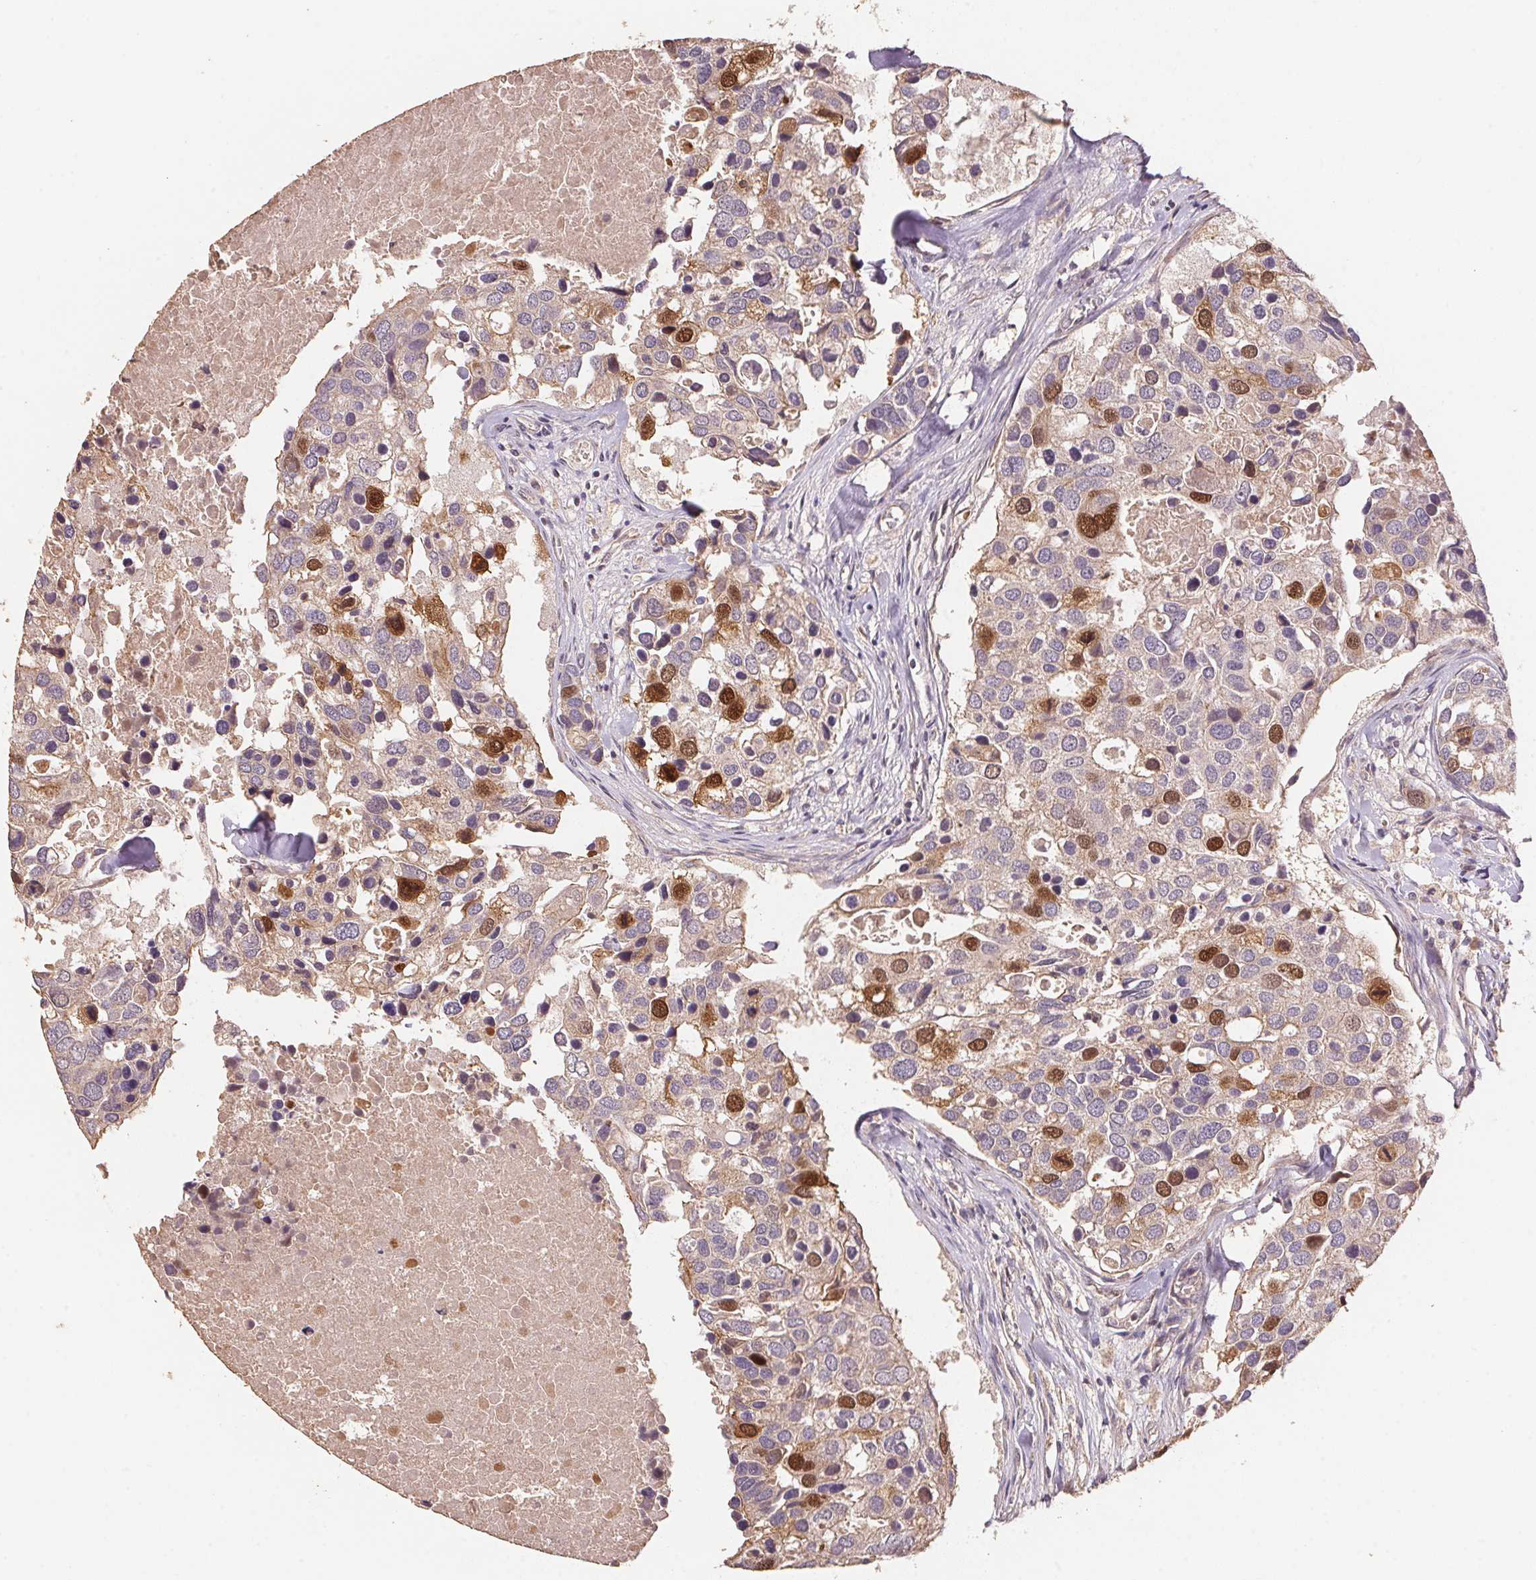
{"staining": {"intensity": "strong", "quantity": "<25%", "location": "nuclear"}, "tissue": "breast cancer", "cell_type": "Tumor cells", "image_type": "cancer", "snomed": [{"axis": "morphology", "description": "Duct carcinoma"}, {"axis": "topography", "description": "Breast"}], "caption": "Immunohistochemical staining of human intraductal carcinoma (breast) displays medium levels of strong nuclear protein expression in about <25% of tumor cells. (DAB IHC, brown staining for protein, blue staining for nuclei).", "gene": "CENPF", "patient": {"sex": "female", "age": 83}}